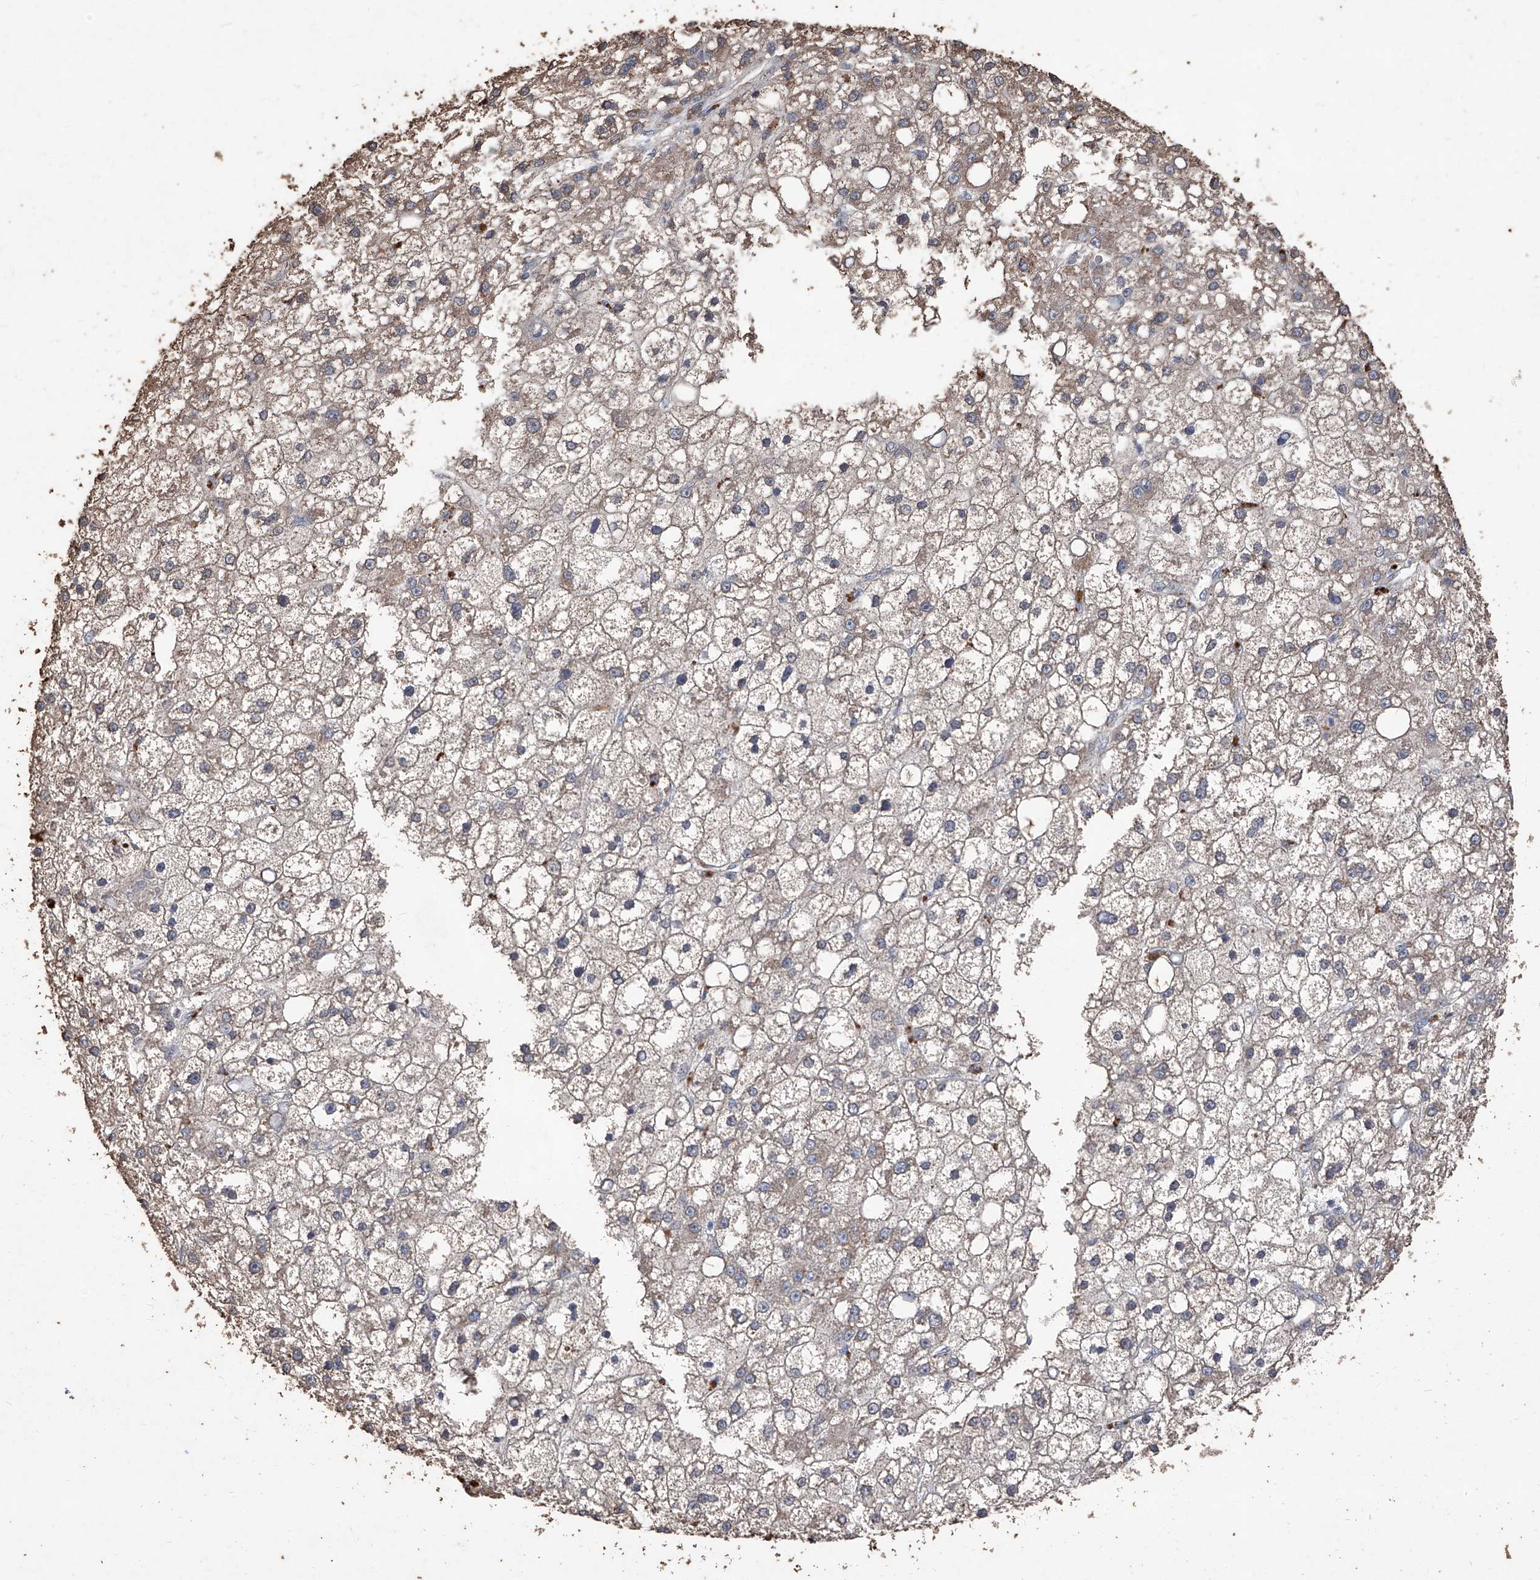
{"staining": {"intensity": "weak", "quantity": ">75%", "location": "cytoplasmic/membranous"}, "tissue": "liver cancer", "cell_type": "Tumor cells", "image_type": "cancer", "snomed": [{"axis": "morphology", "description": "Carcinoma, Hepatocellular, NOS"}, {"axis": "topography", "description": "Liver"}], "caption": "This photomicrograph demonstrates immunohistochemistry staining of hepatocellular carcinoma (liver), with low weak cytoplasmic/membranous expression in about >75% of tumor cells.", "gene": "EML1", "patient": {"sex": "male", "age": 67}}